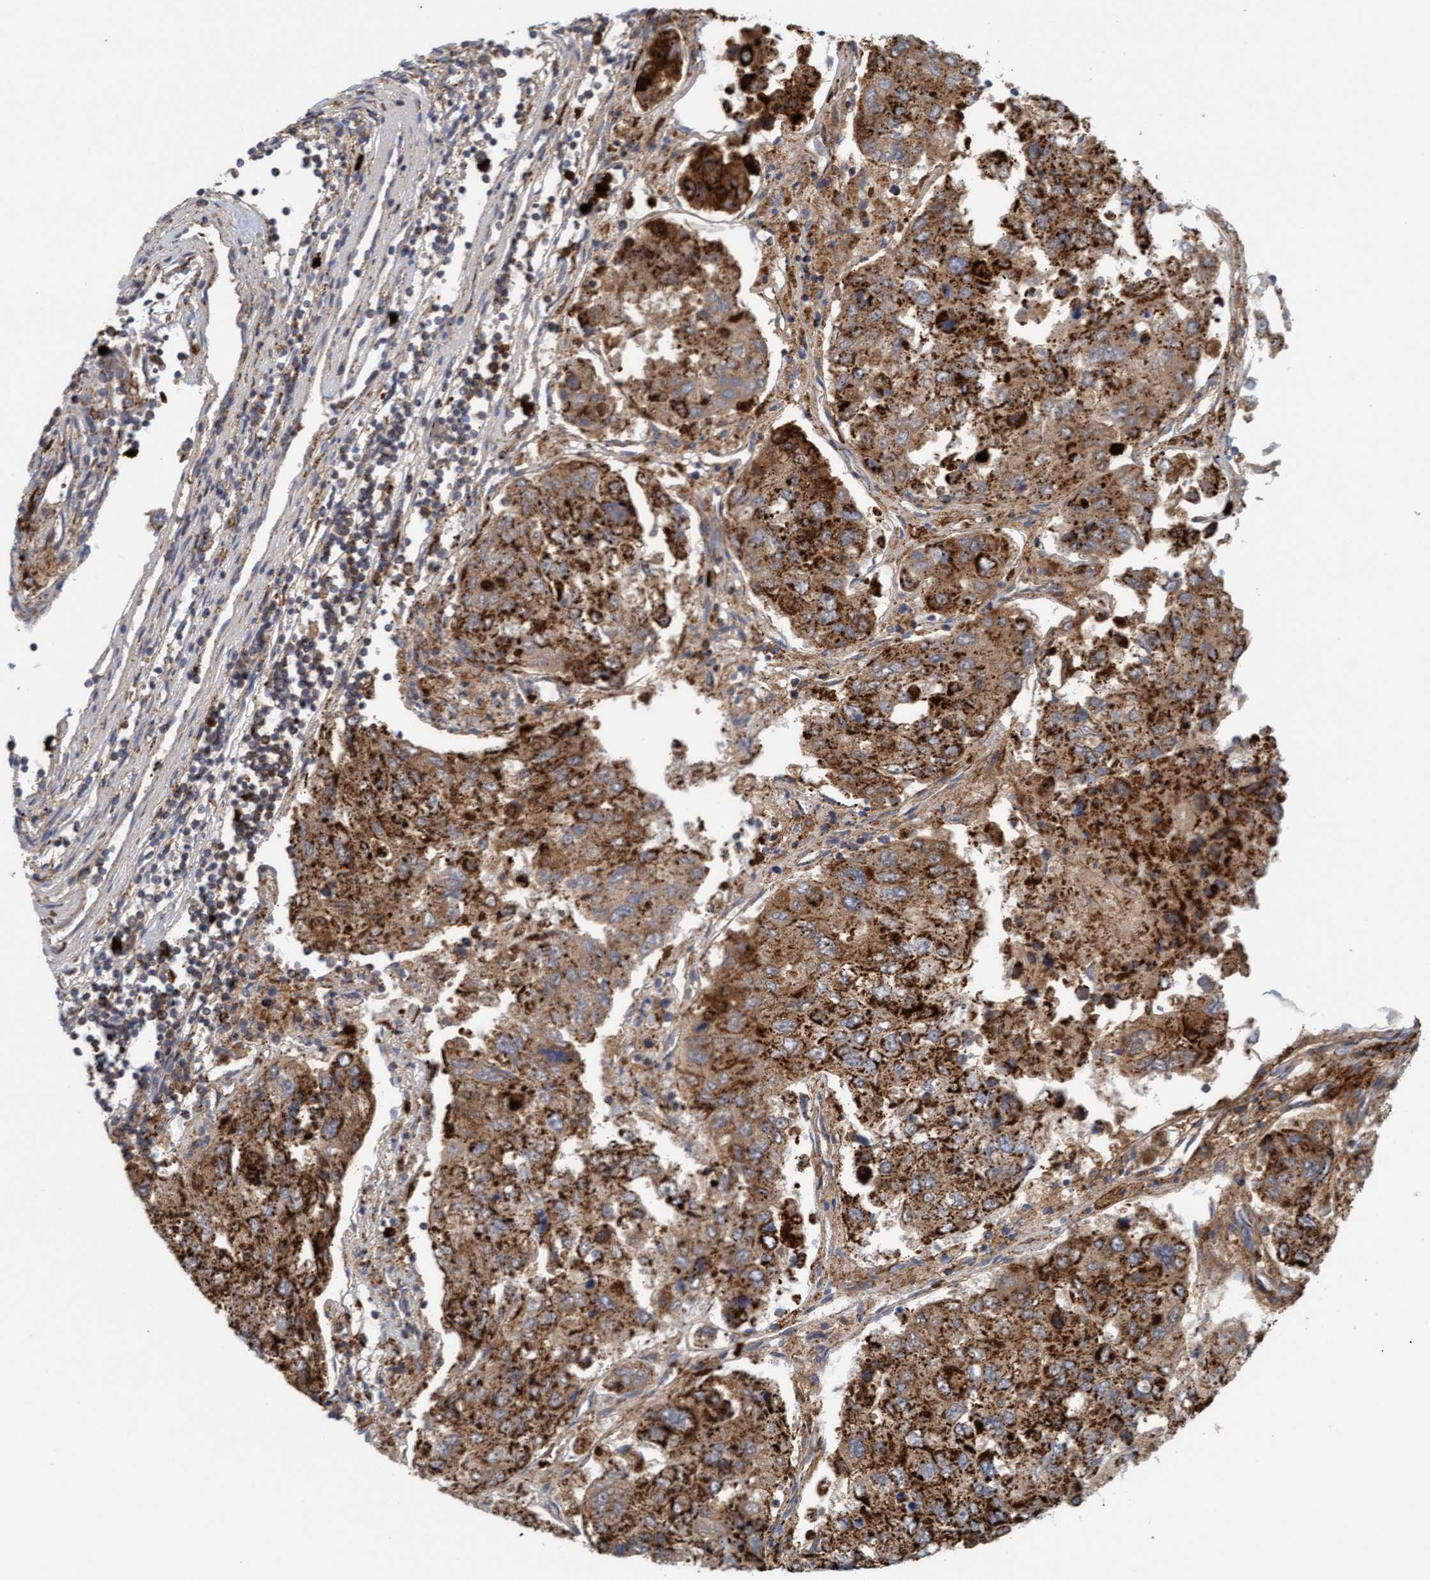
{"staining": {"intensity": "moderate", "quantity": ">75%", "location": "cytoplasmic/membranous"}, "tissue": "urothelial cancer", "cell_type": "Tumor cells", "image_type": "cancer", "snomed": [{"axis": "morphology", "description": "Urothelial carcinoma, High grade"}, {"axis": "topography", "description": "Lymph node"}, {"axis": "topography", "description": "Urinary bladder"}], "caption": "IHC (DAB) staining of urothelial cancer demonstrates moderate cytoplasmic/membranous protein staining in approximately >75% of tumor cells.", "gene": "B9D1", "patient": {"sex": "male", "age": 51}}